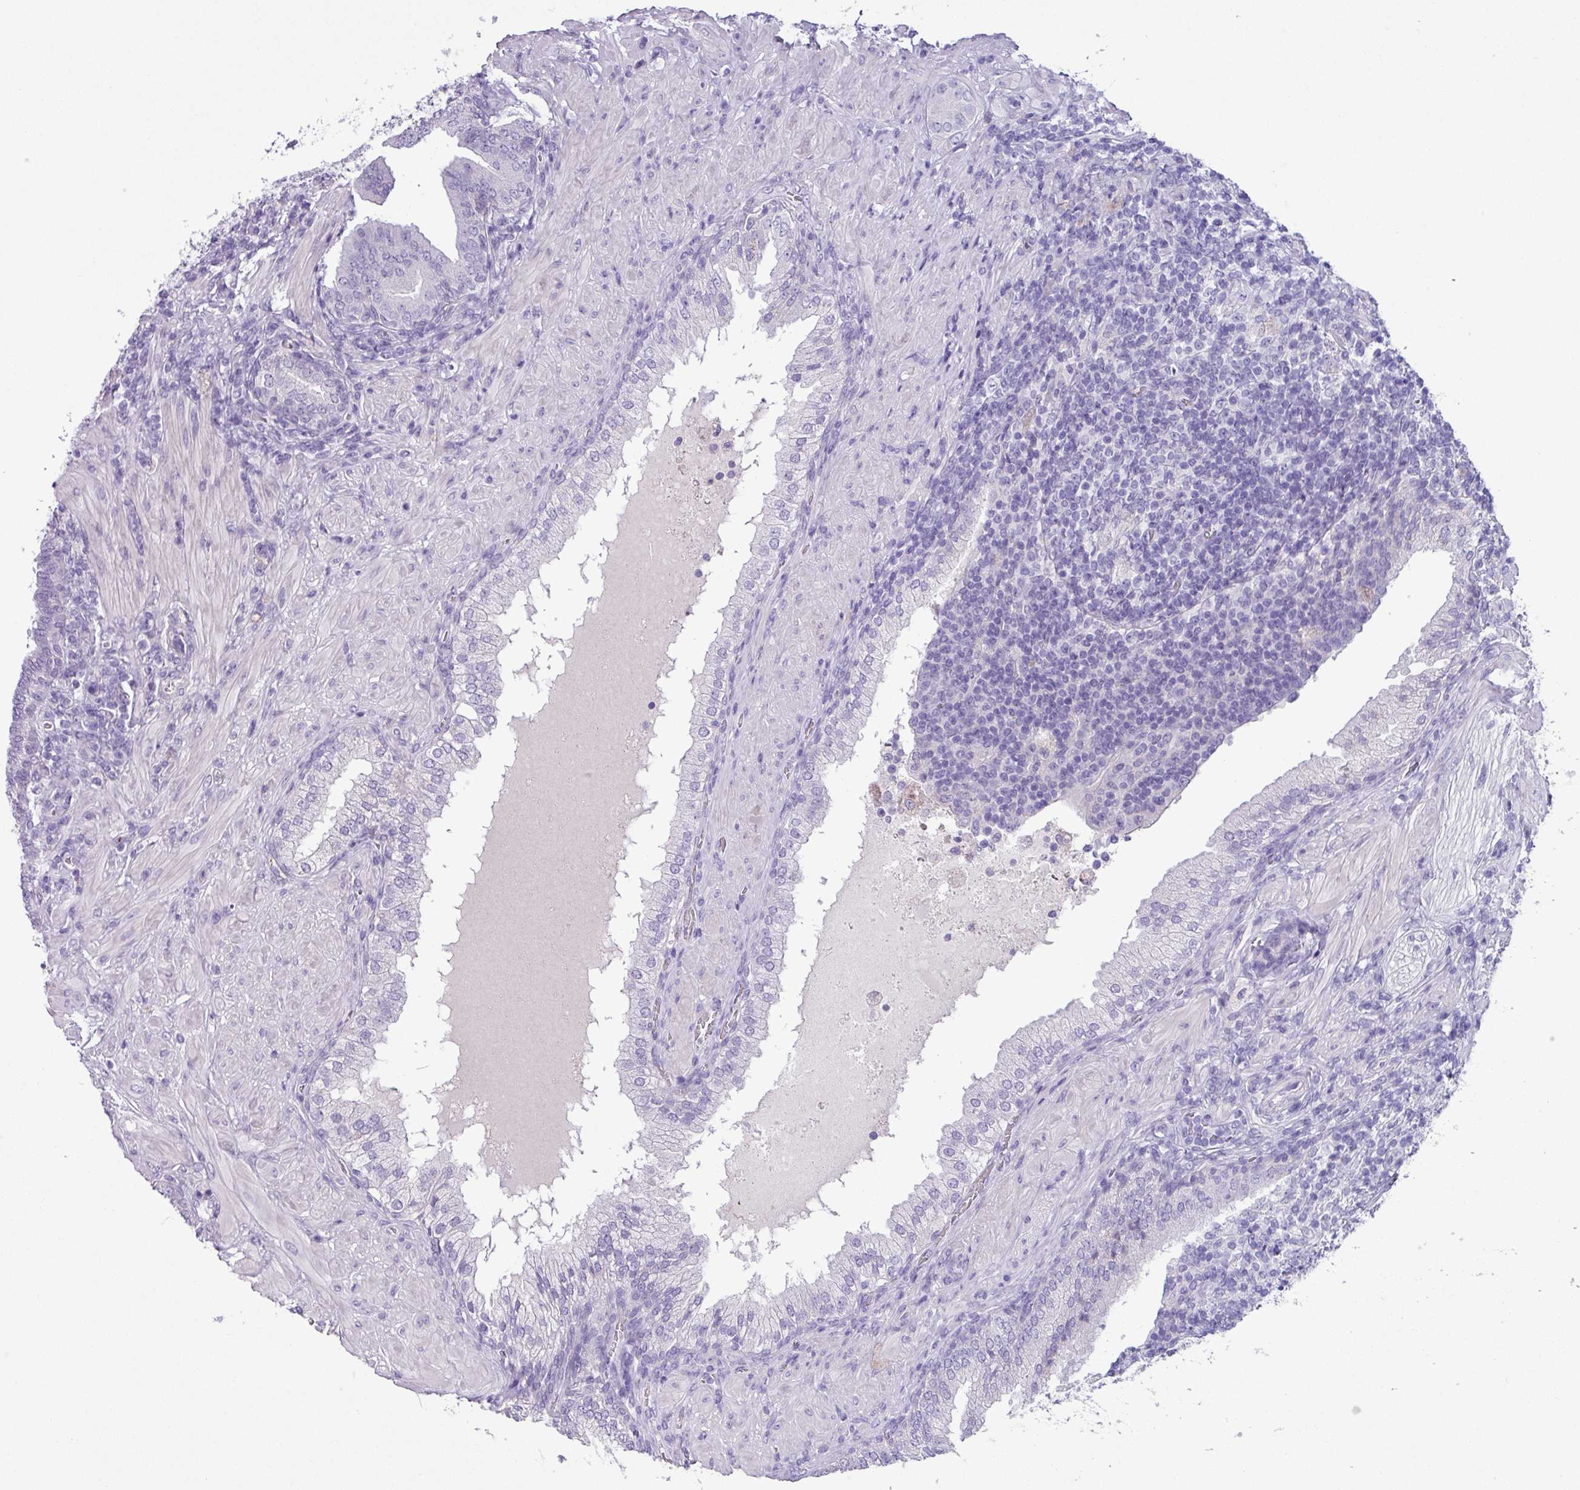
{"staining": {"intensity": "negative", "quantity": "none", "location": "none"}, "tissue": "prostate cancer", "cell_type": "Tumor cells", "image_type": "cancer", "snomed": [{"axis": "morphology", "description": "Adenocarcinoma, High grade"}, {"axis": "topography", "description": "Prostate"}], "caption": "DAB (3,3'-diaminobenzidine) immunohistochemical staining of human prostate cancer demonstrates no significant expression in tumor cells.", "gene": "CYSTM1", "patient": {"sex": "male", "age": 55}}